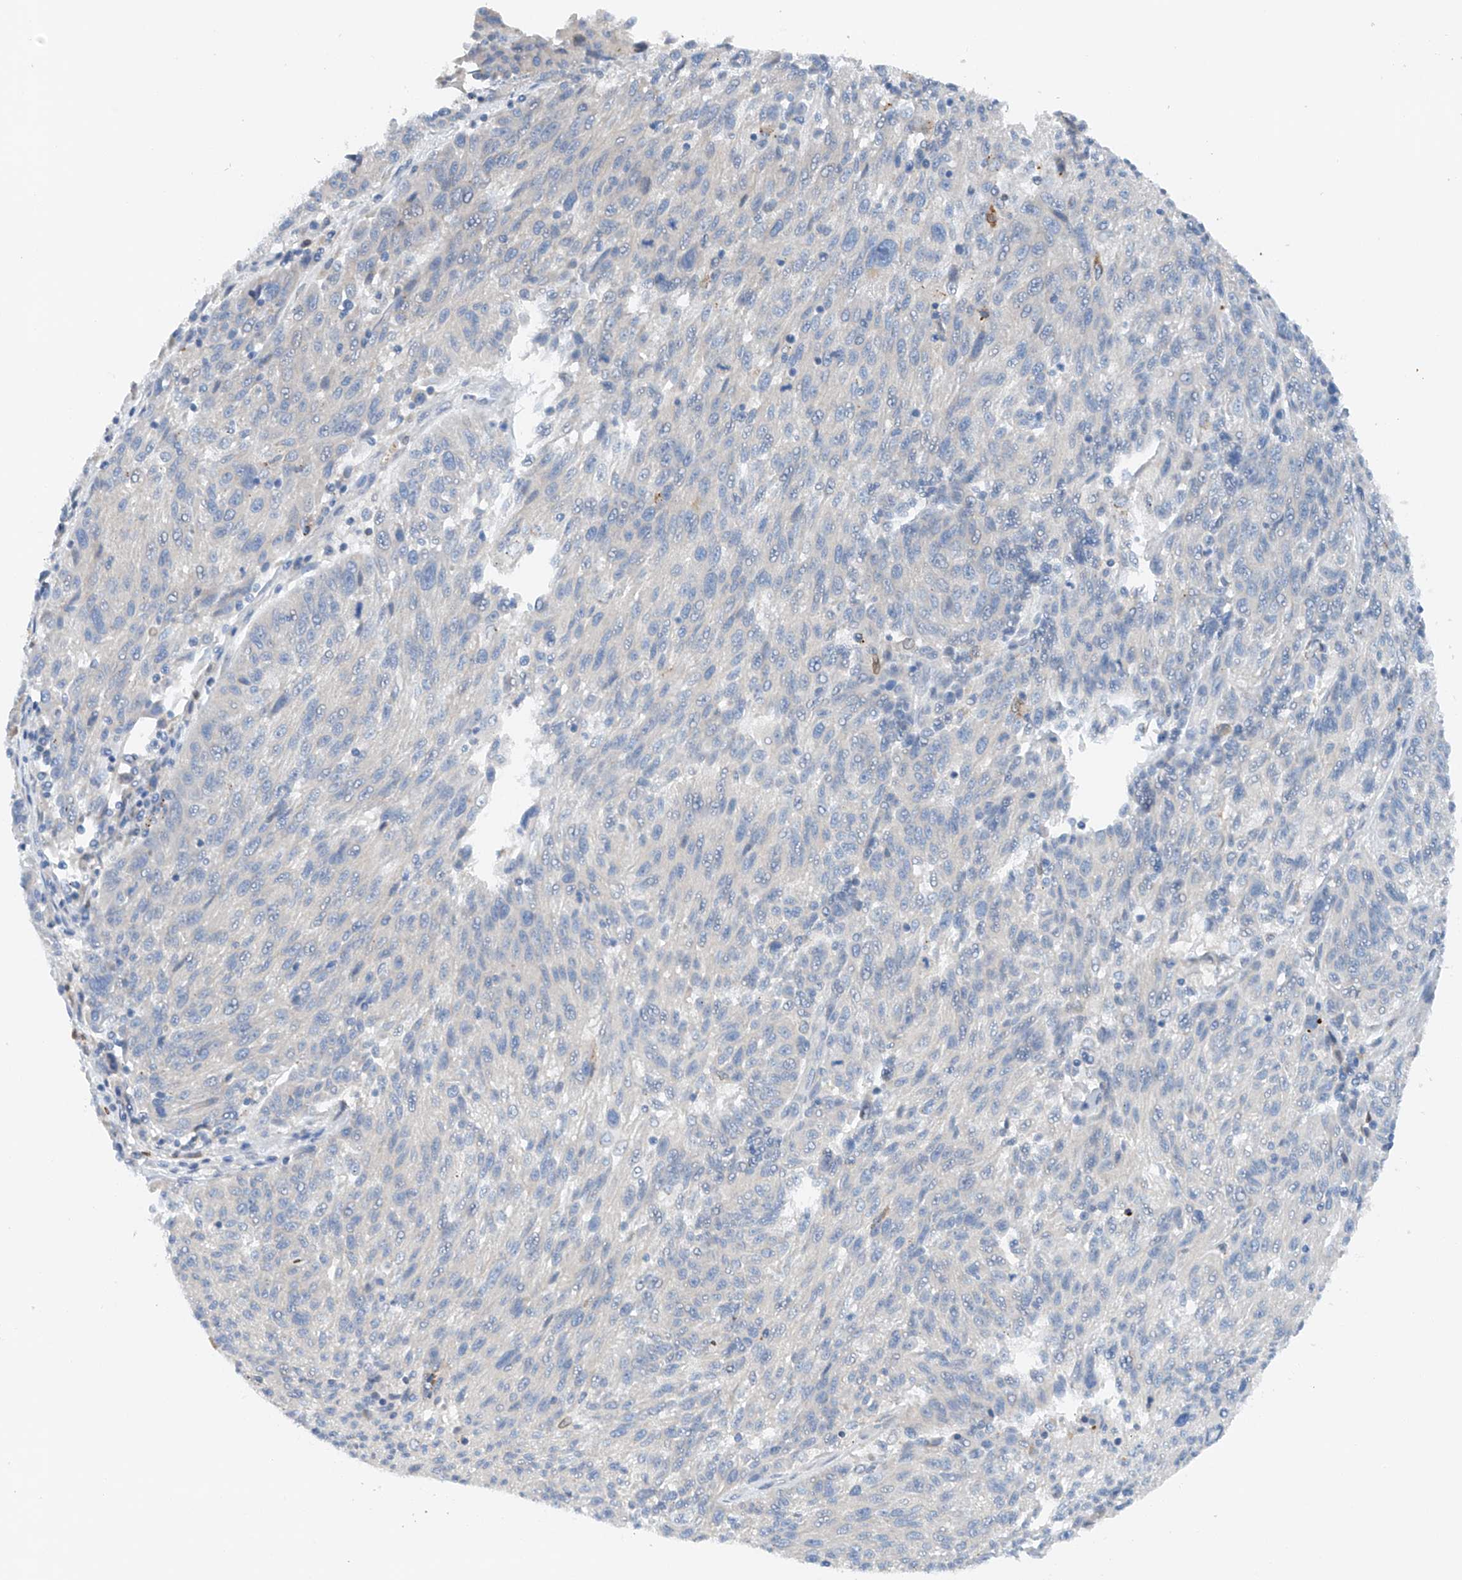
{"staining": {"intensity": "negative", "quantity": "none", "location": "none"}, "tissue": "melanoma", "cell_type": "Tumor cells", "image_type": "cancer", "snomed": [{"axis": "morphology", "description": "Malignant melanoma, NOS"}, {"axis": "topography", "description": "Skin"}], "caption": "Tumor cells are negative for brown protein staining in malignant melanoma.", "gene": "CEP85L", "patient": {"sex": "male", "age": 53}}